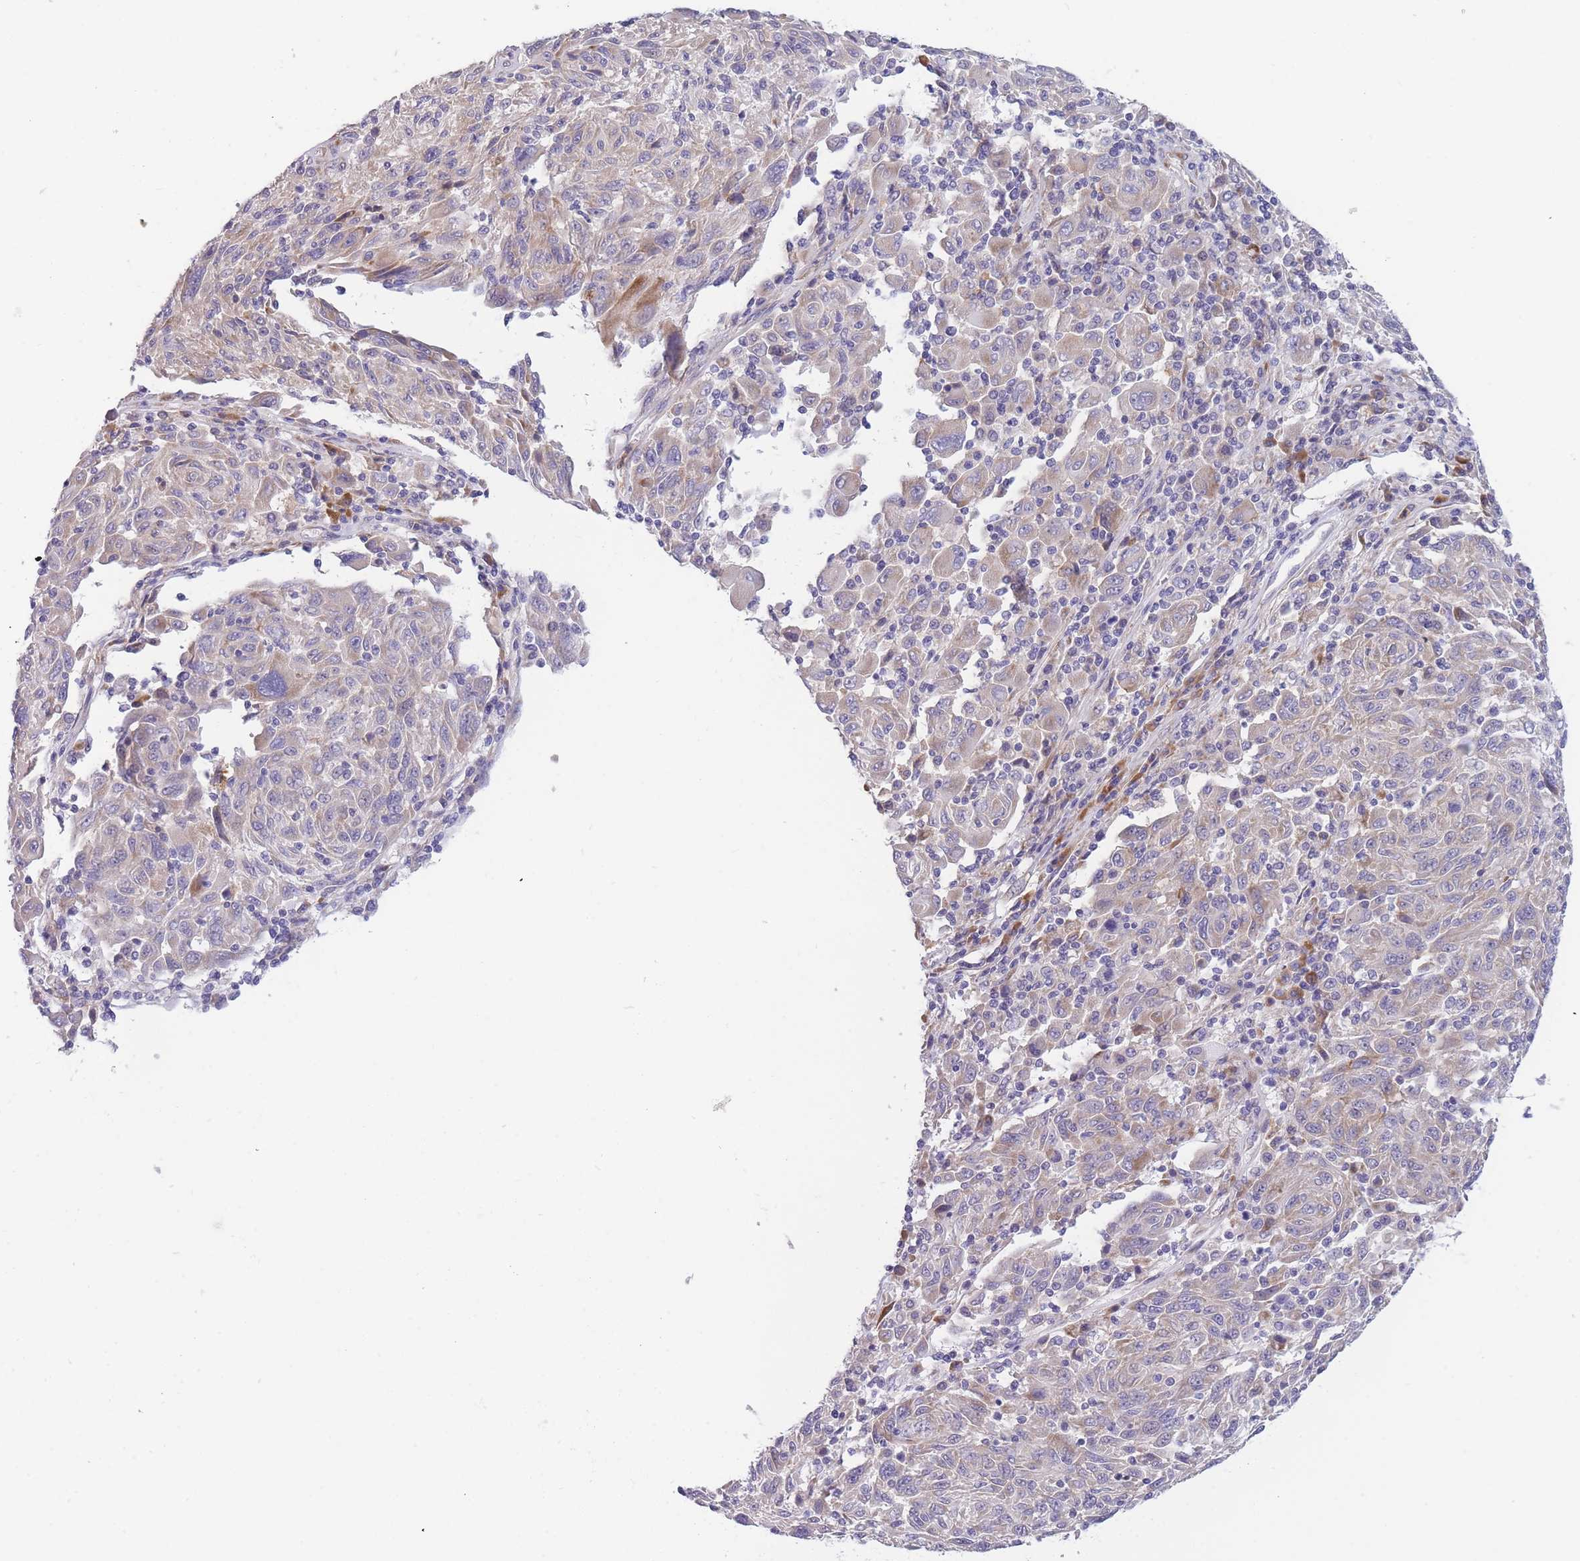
{"staining": {"intensity": "weak", "quantity": "25%-75%", "location": "cytoplasmic/membranous"}, "tissue": "melanoma", "cell_type": "Tumor cells", "image_type": "cancer", "snomed": [{"axis": "morphology", "description": "Malignant melanoma, NOS"}, {"axis": "topography", "description": "Skin"}], "caption": "Protein staining of melanoma tissue exhibits weak cytoplasmic/membranous positivity in about 25%-75% of tumor cells.", "gene": "NDUFAF6", "patient": {"sex": "male", "age": 53}}